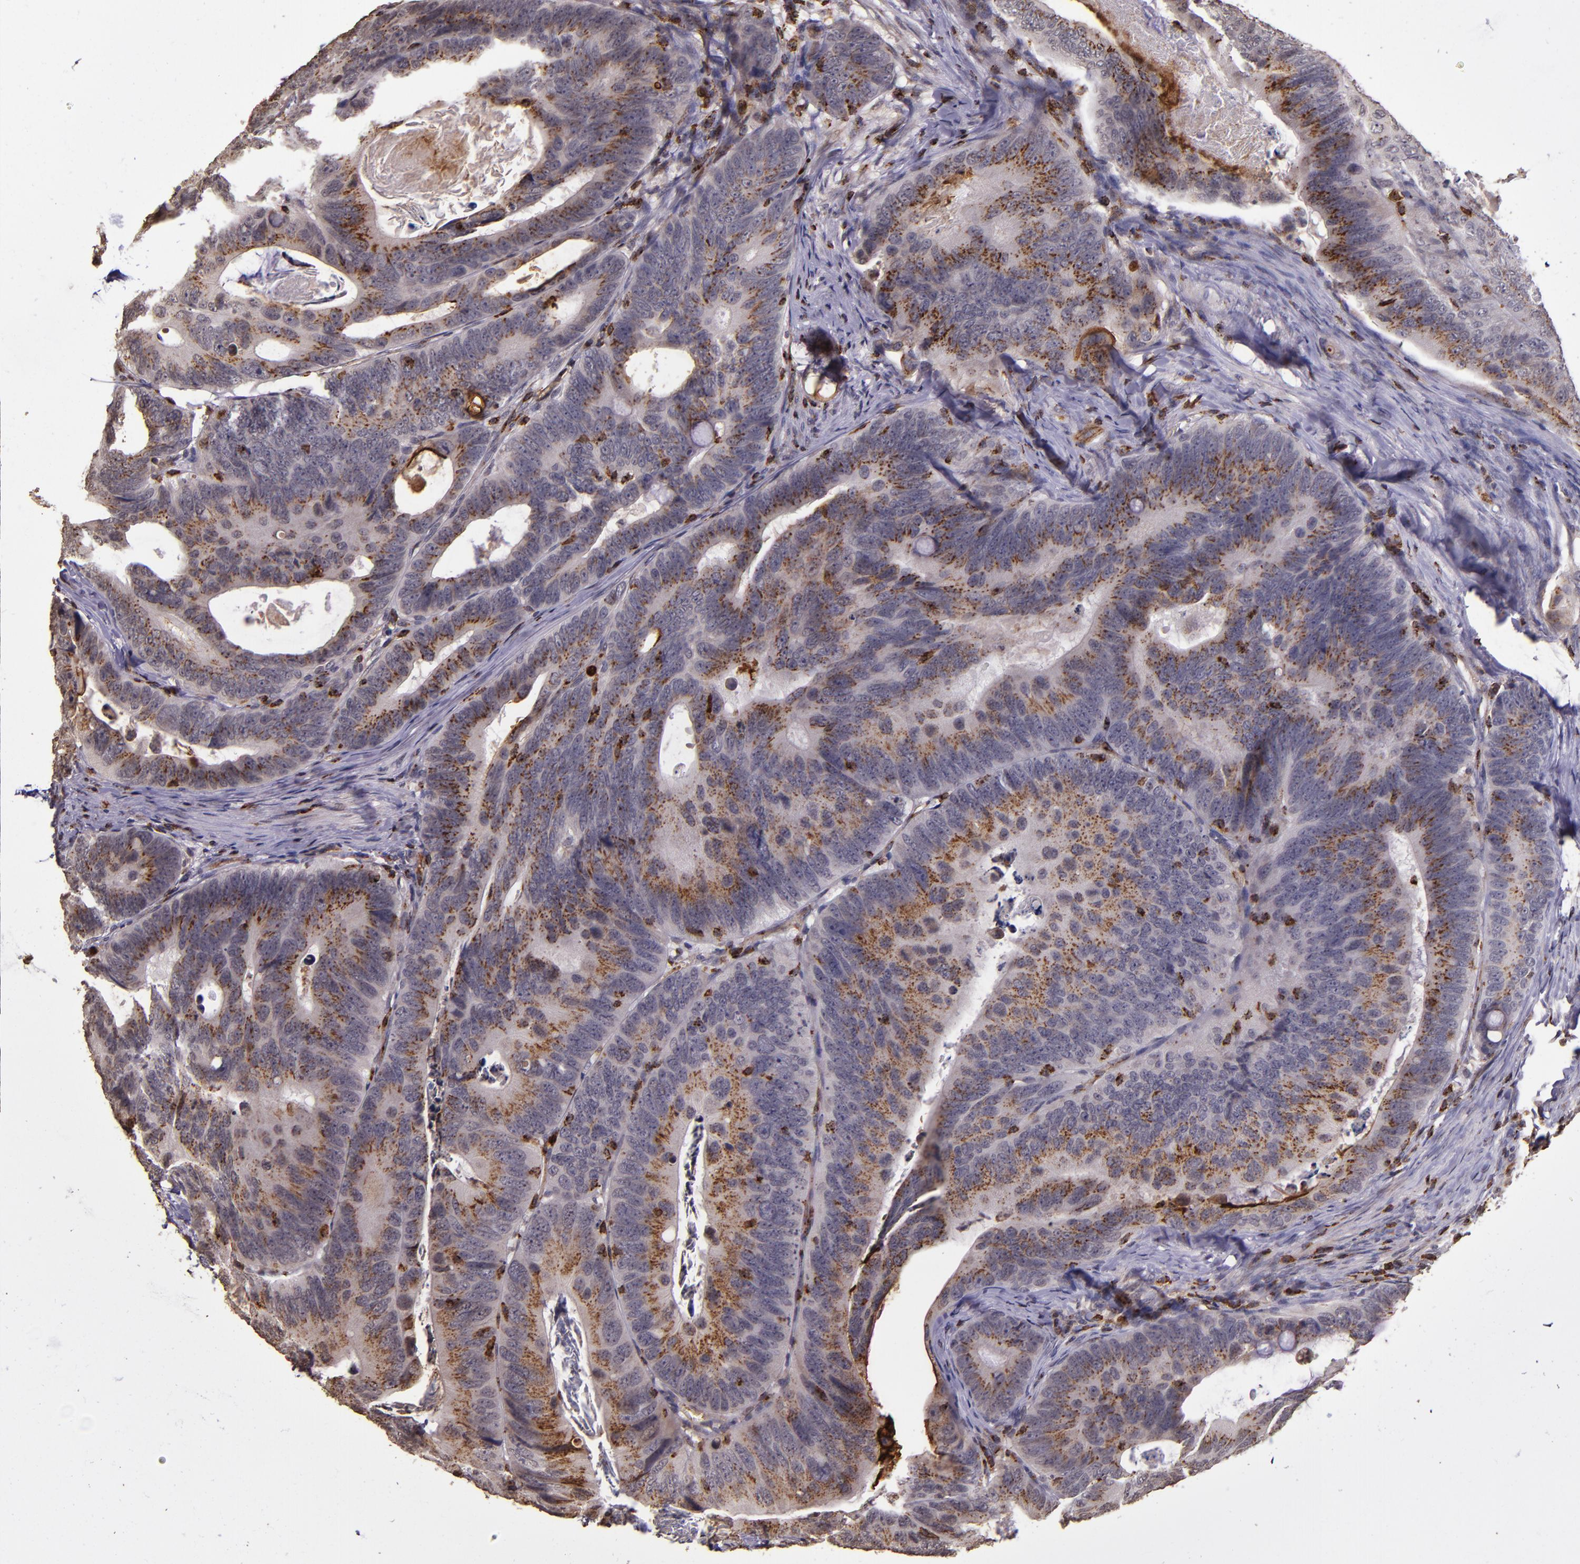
{"staining": {"intensity": "moderate", "quantity": "25%-75%", "location": "cytoplasmic/membranous"}, "tissue": "colorectal cancer", "cell_type": "Tumor cells", "image_type": "cancer", "snomed": [{"axis": "morphology", "description": "Adenocarcinoma, NOS"}, {"axis": "topography", "description": "Colon"}], "caption": "Colorectal adenocarcinoma stained with DAB (3,3'-diaminobenzidine) immunohistochemistry (IHC) exhibits medium levels of moderate cytoplasmic/membranous positivity in approximately 25%-75% of tumor cells.", "gene": "SLC2A3", "patient": {"sex": "female", "age": 55}}